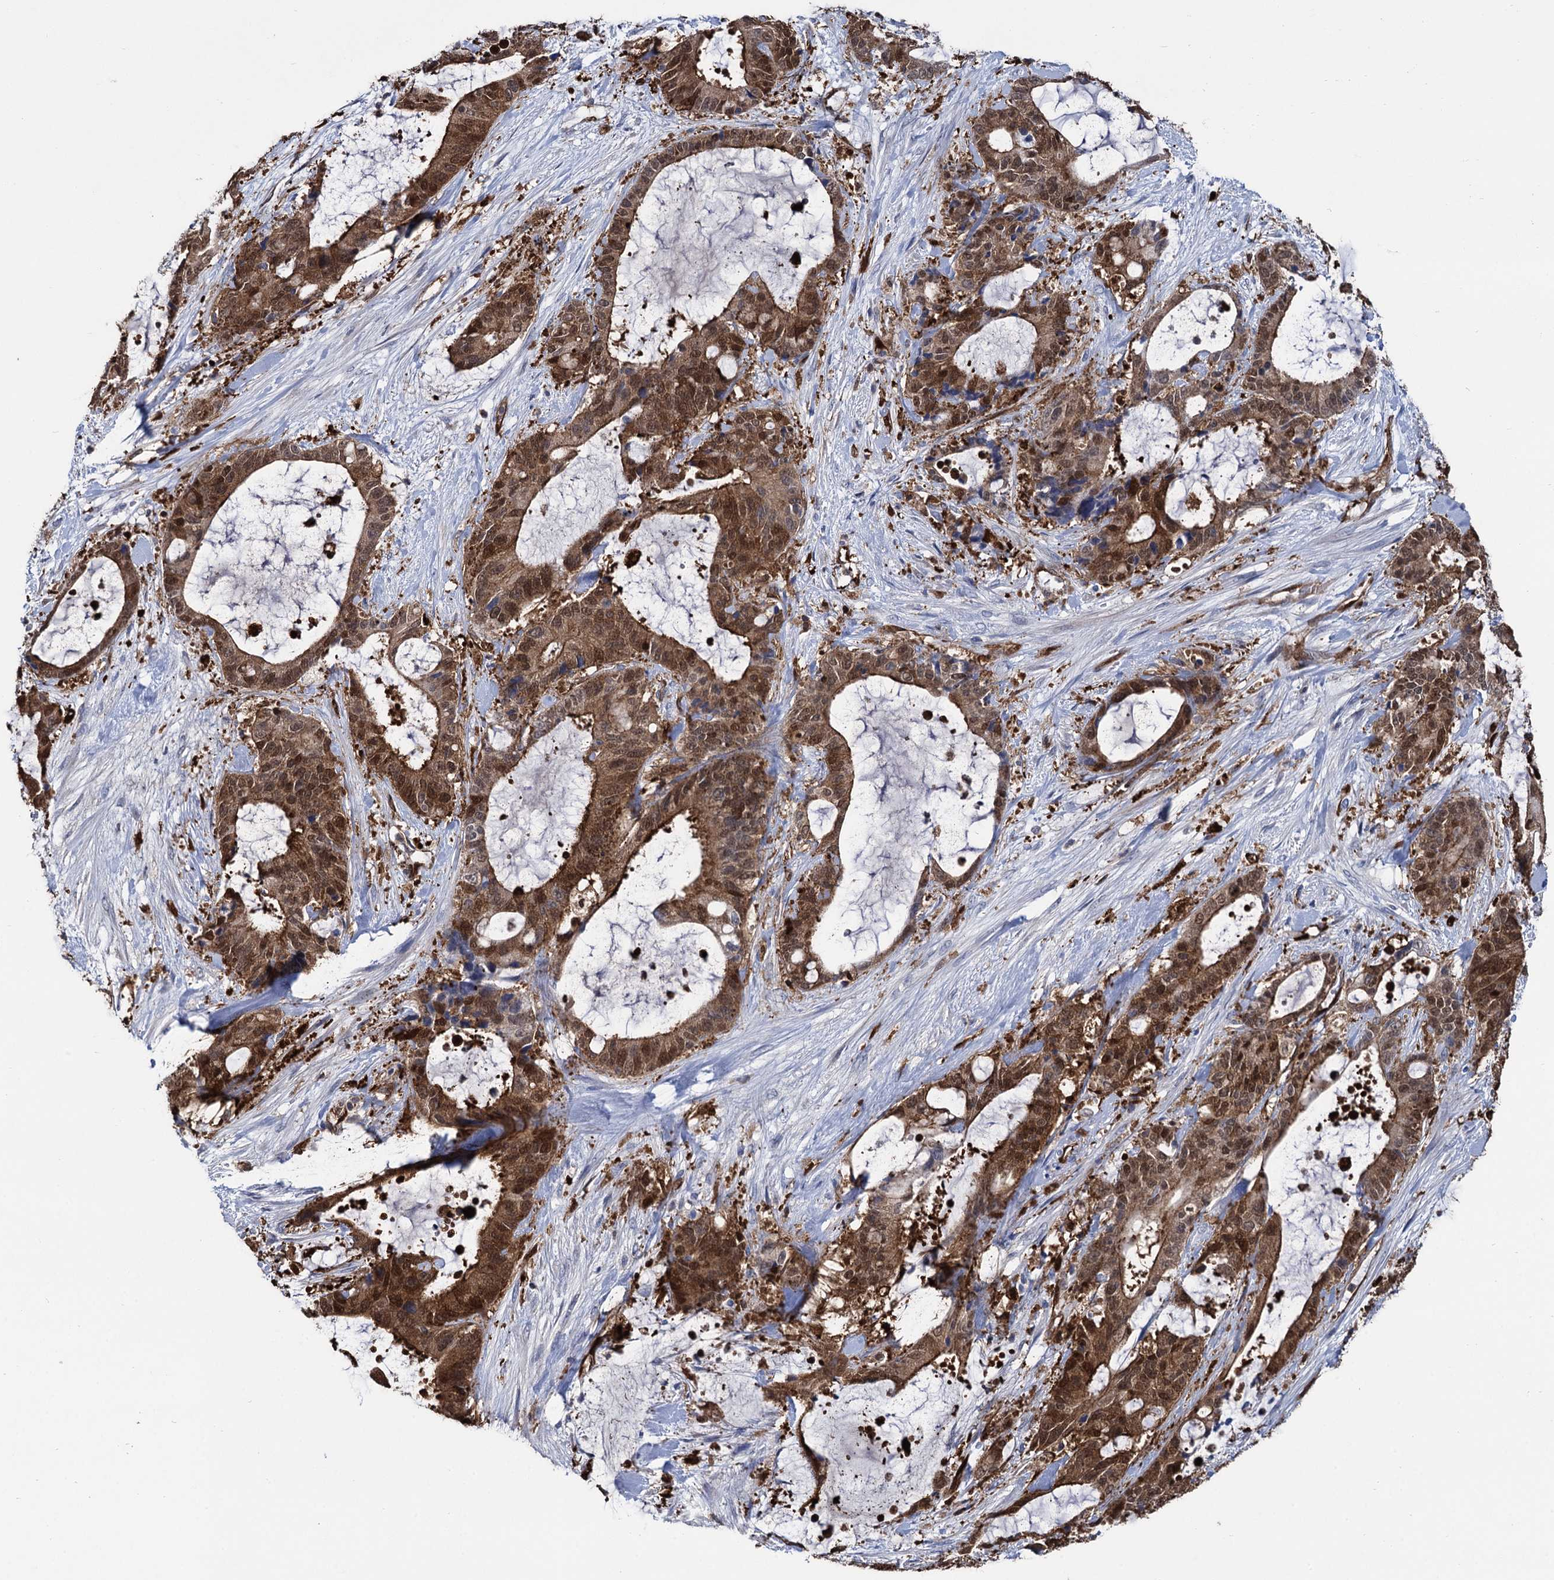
{"staining": {"intensity": "strong", "quantity": ">75%", "location": "cytoplasmic/membranous,nuclear"}, "tissue": "liver cancer", "cell_type": "Tumor cells", "image_type": "cancer", "snomed": [{"axis": "morphology", "description": "Normal tissue, NOS"}, {"axis": "morphology", "description": "Cholangiocarcinoma"}, {"axis": "topography", "description": "Liver"}, {"axis": "topography", "description": "Peripheral nerve tissue"}], "caption": "High-magnification brightfield microscopy of liver cancer stained with DAB (brown) and counterstained with hematoxylin (blue). tumor cells exhibit strong cytoplasmic/membranous and nuclear expression is identified in about>75% of cells.", "gene": "FABP5", "patient": {"sex": "female", "age": 73}}